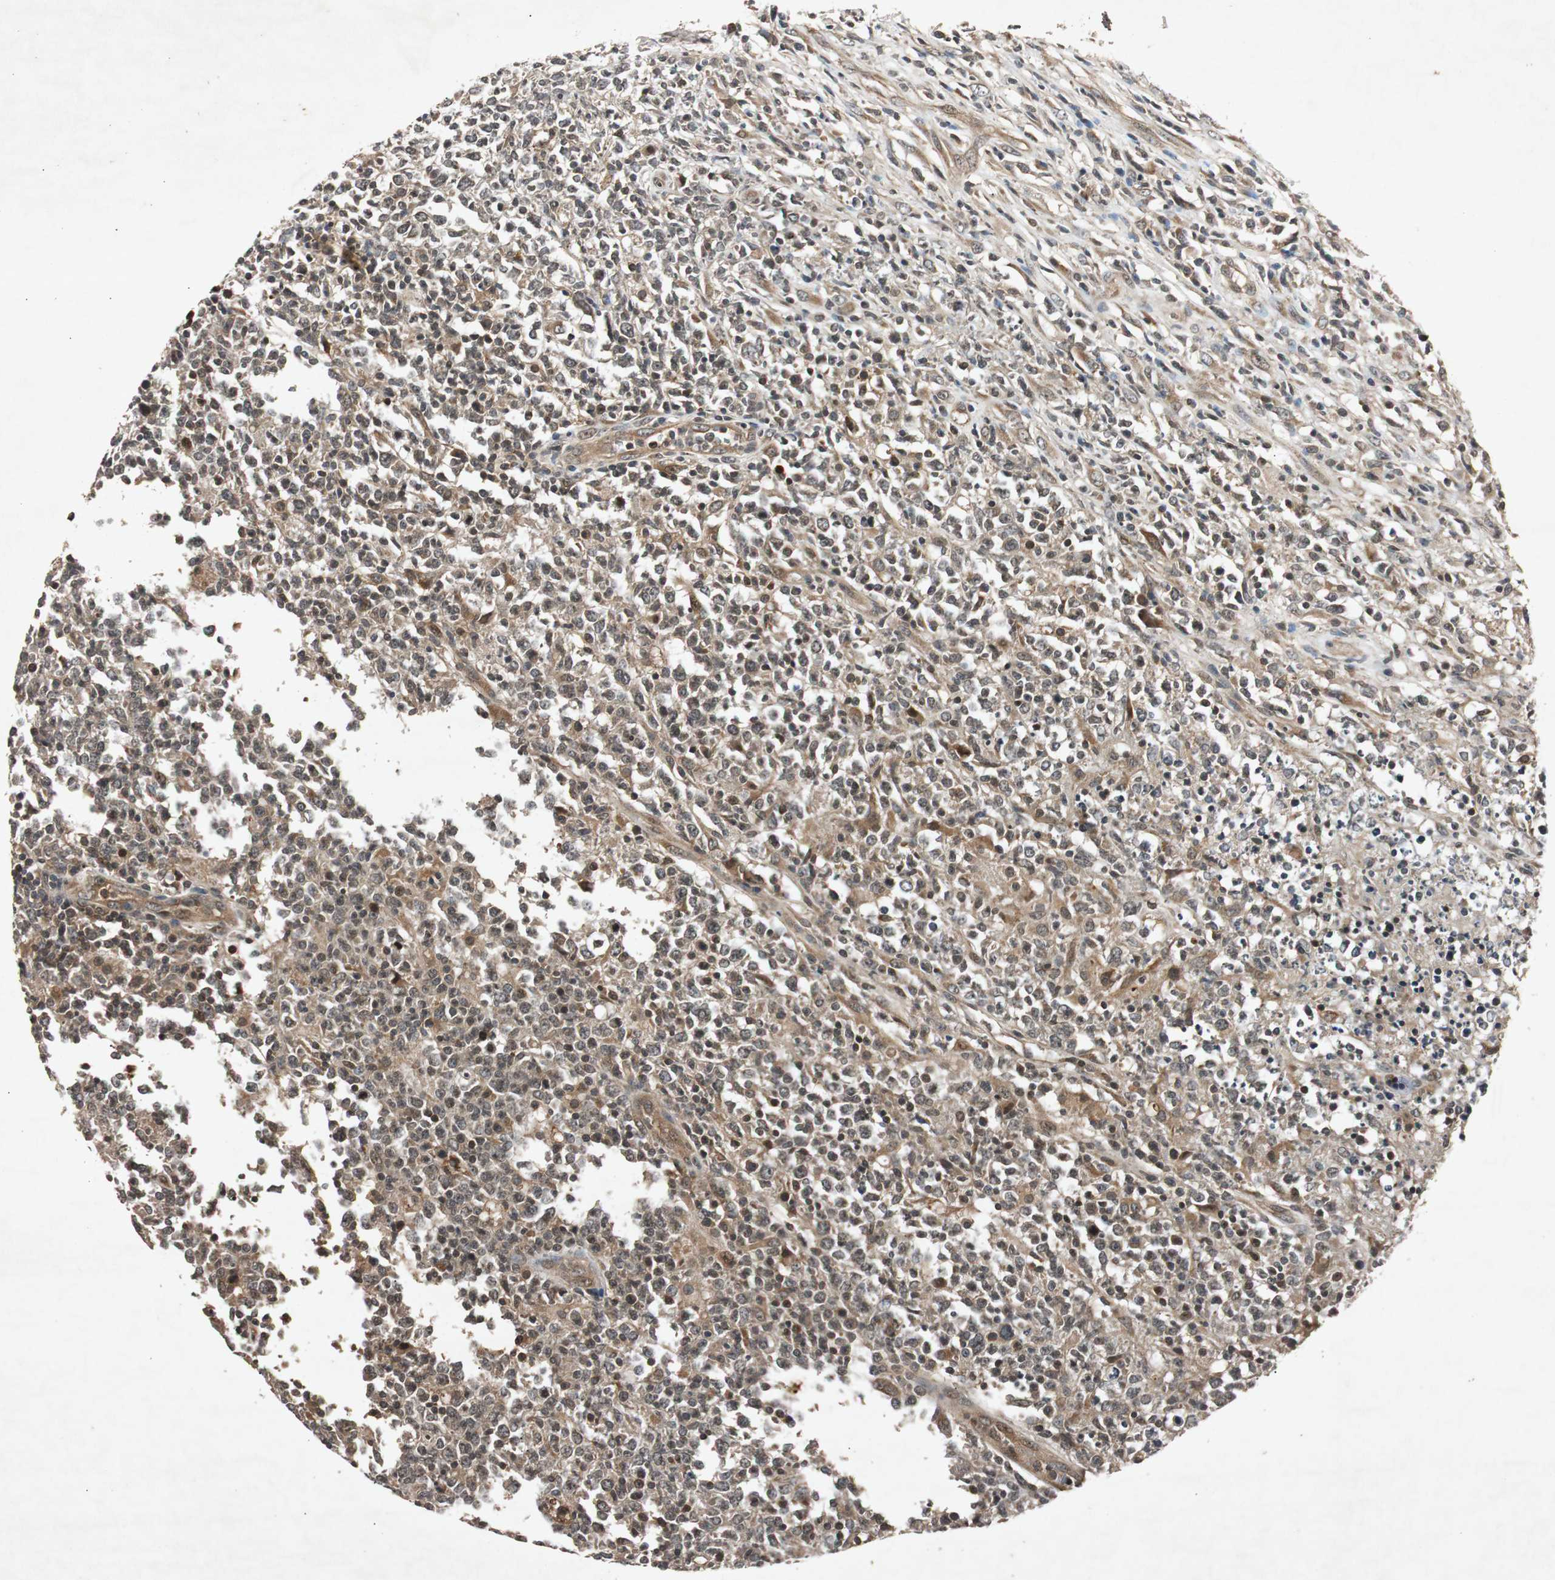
{"staining": {"intensity": "weak", "quantity": "<25%", "location": "cytoplasmic/membranous"}, "tissue": "lymphoma", "cell_type": "Tumor cells", "image_type": "cancer", "snomed": [{"axis": "morphology", "description": "Malignant lymphoma, non-Hodgkin's type, High grade"}, {"axis": "topography", "description": "Lymph node"}], "caption": "This is an immunohistochemistry (IHC) photomicrograph of lymphoma. There is no positivity in tumor cells.", "gene": "SLIT2", "patient": {"sex": "female", "age": 84}}